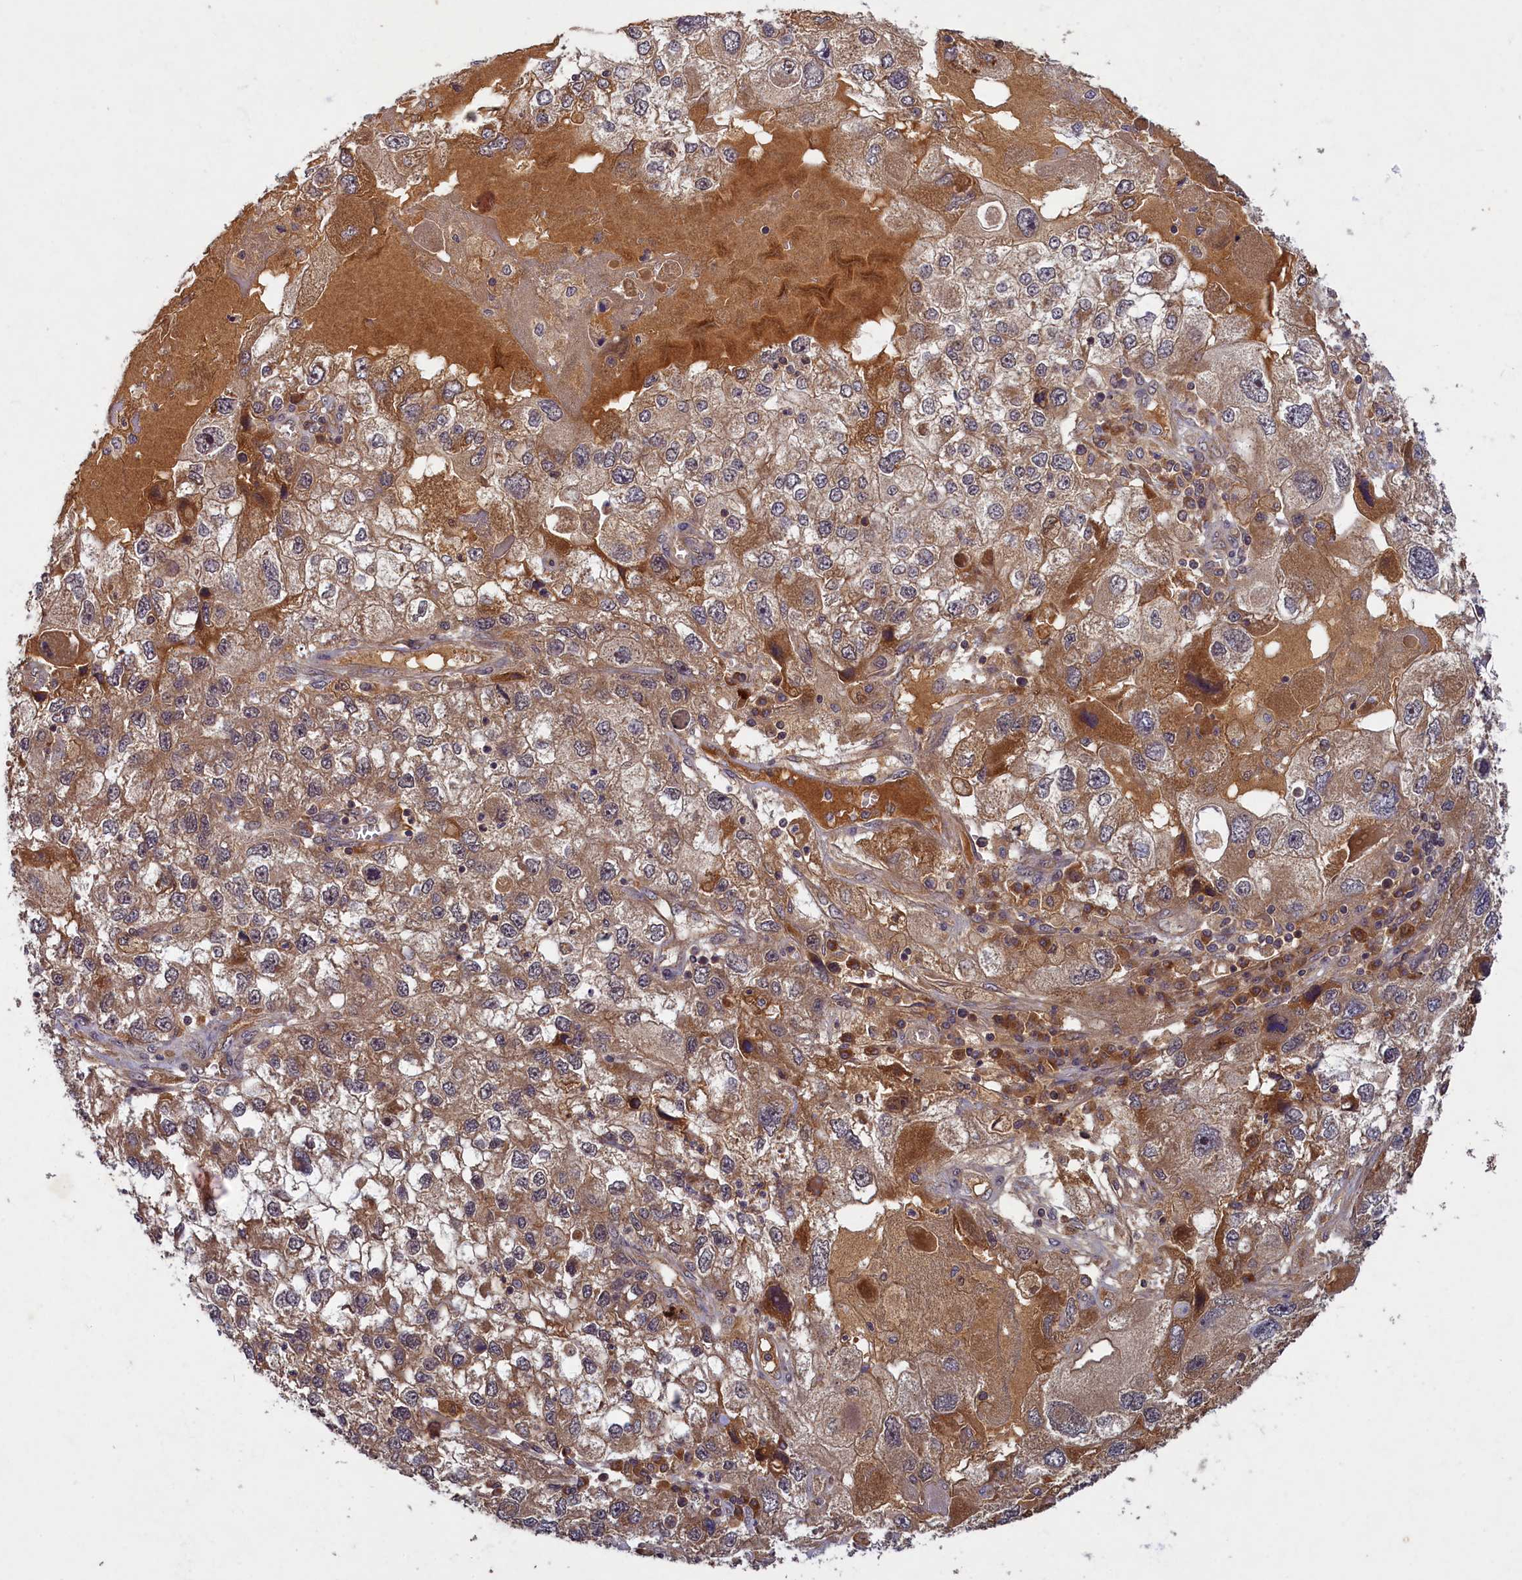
{"staining": {"intensity": "moderate", "quantity": ">75%", "location": "cytoplasmic/membranous"}, "tissue": "endometrial cancer", "cell_type": "Tumor cells", "image_type": "cancer", "snomed": [{"axis": "morphology", "description": "Adenocarcinoma, NOS"}, {"axis": "topography", "description": "Endometrium"}], "caption": "High-power microscopy captured an IHC photomicrograph of adenocarcinoma (endometrial), revealing moderate cytoplasmic/membranous positivity in approximately >75% of tumor cells.", "gene": "BICD1", "patient": {"sex": "female", "age": 49}}